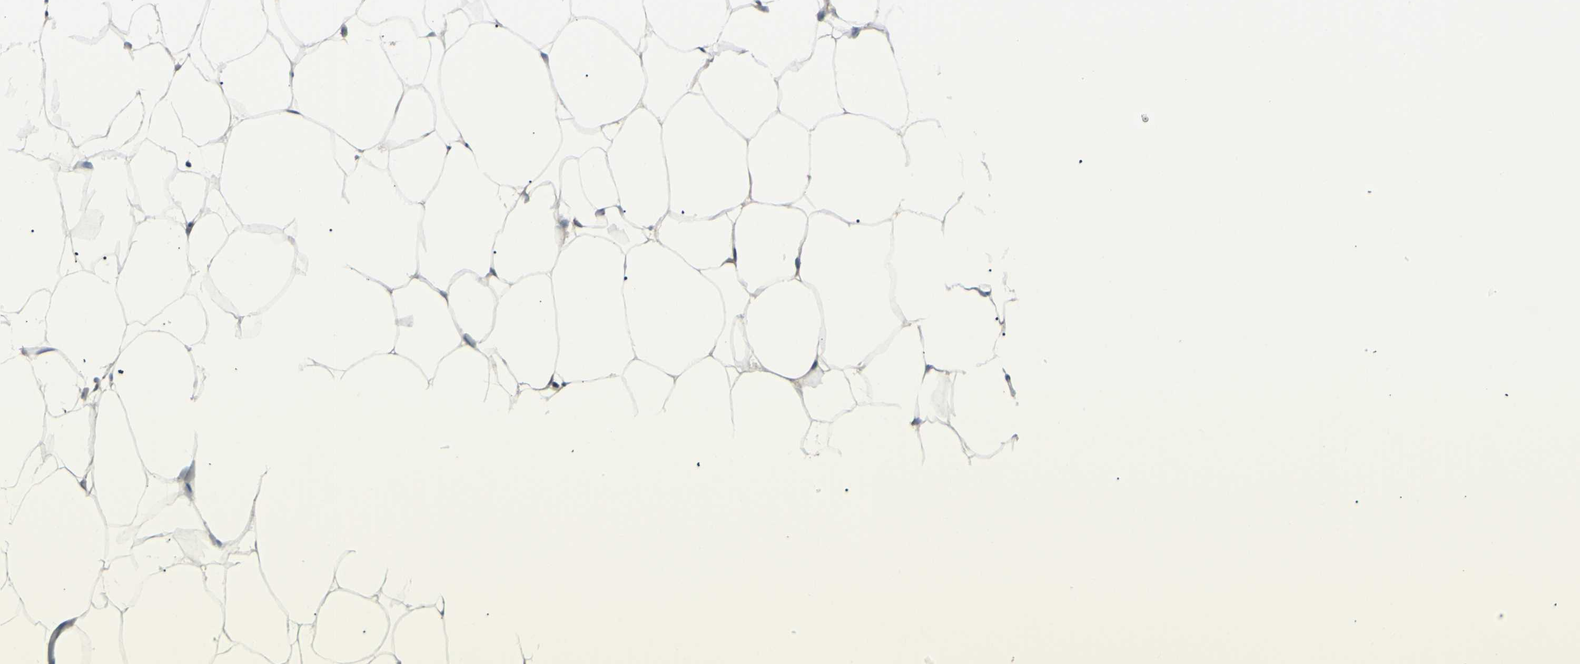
{"staining": {"intensity": "weak", "quantity": "25%-75%", "location": "cytoplasmic/membranous"}, "tissue": "adipose tissue", "cell_type": "Adipocytes", "image_type": "normal", "snomed": [{"axis": "morphology", "description": "Normal tissue, NOS"}, {"axis": "topography", "description": "Breast"}, {"axis": "topography", "description": "Adipose tissue"}], "caption": "Immunohistochemical staining of normal human adipose tissue displays weak cytoplasmic/membranous protein staining in approximately 25%-75% of adipocytes.", "gene": "SH3GL2", "patient": {"sex": "female", "age": 25}}